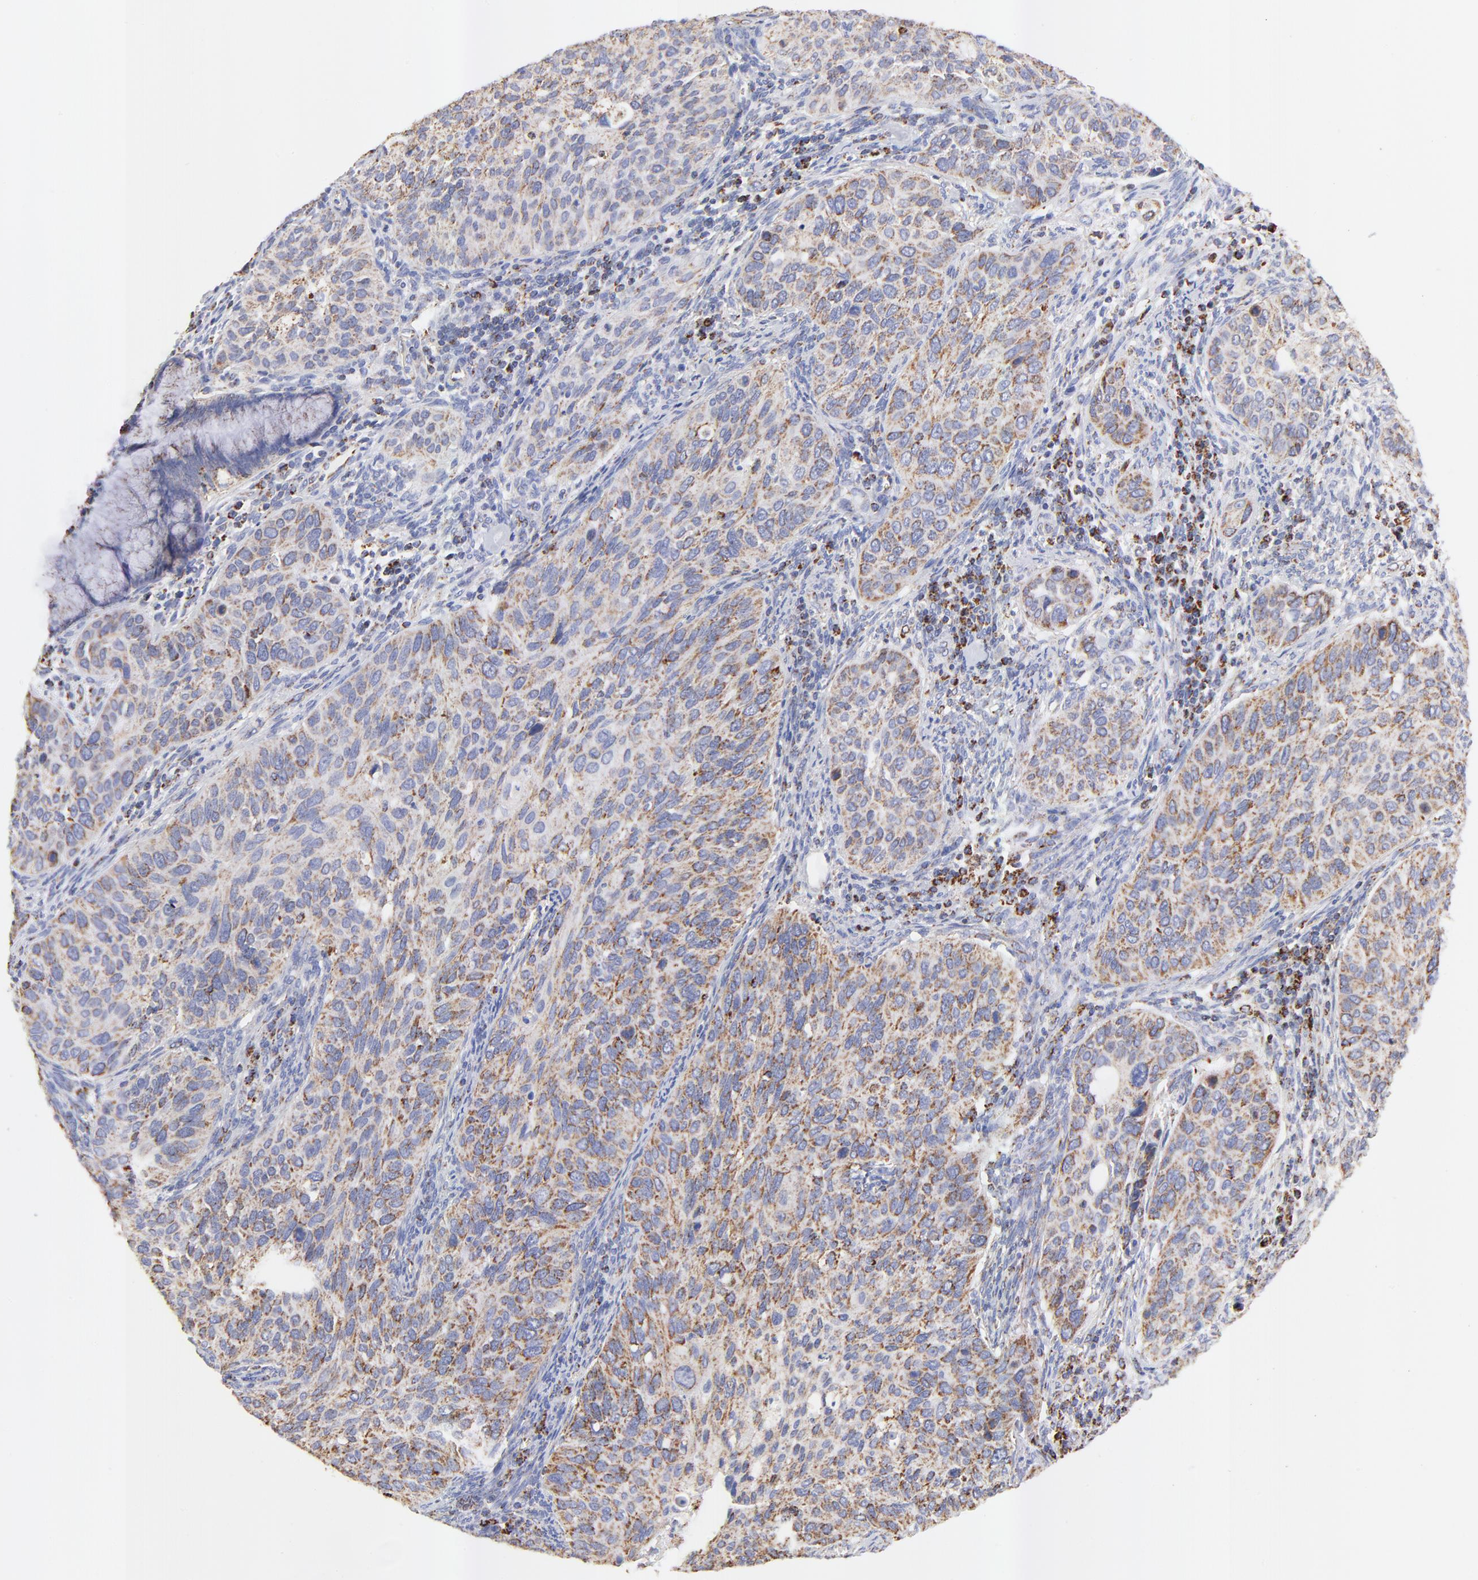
{"staining": {"intensity": "moderate", "quantity": ">75%", "location": "cytoplasmic/membranous"}, "tissue": "cervical cancer", "cell_type": "Tumor cells", "image_type": "cancer", "snomed": [{"axis": "morphology", "description": "Squamous cell carcinoma, NOS"}, {"axis": "topography", "description": "Cervix"}], "caption": "There is medium levels of moderate cytoplasmic/membranous positivity in tumor cells of cervical cancer, as demonstrated by immunohistochemical staining (brown color).", "gene": "COX4I1", "patient": {"sex": "female", "age": 57}}